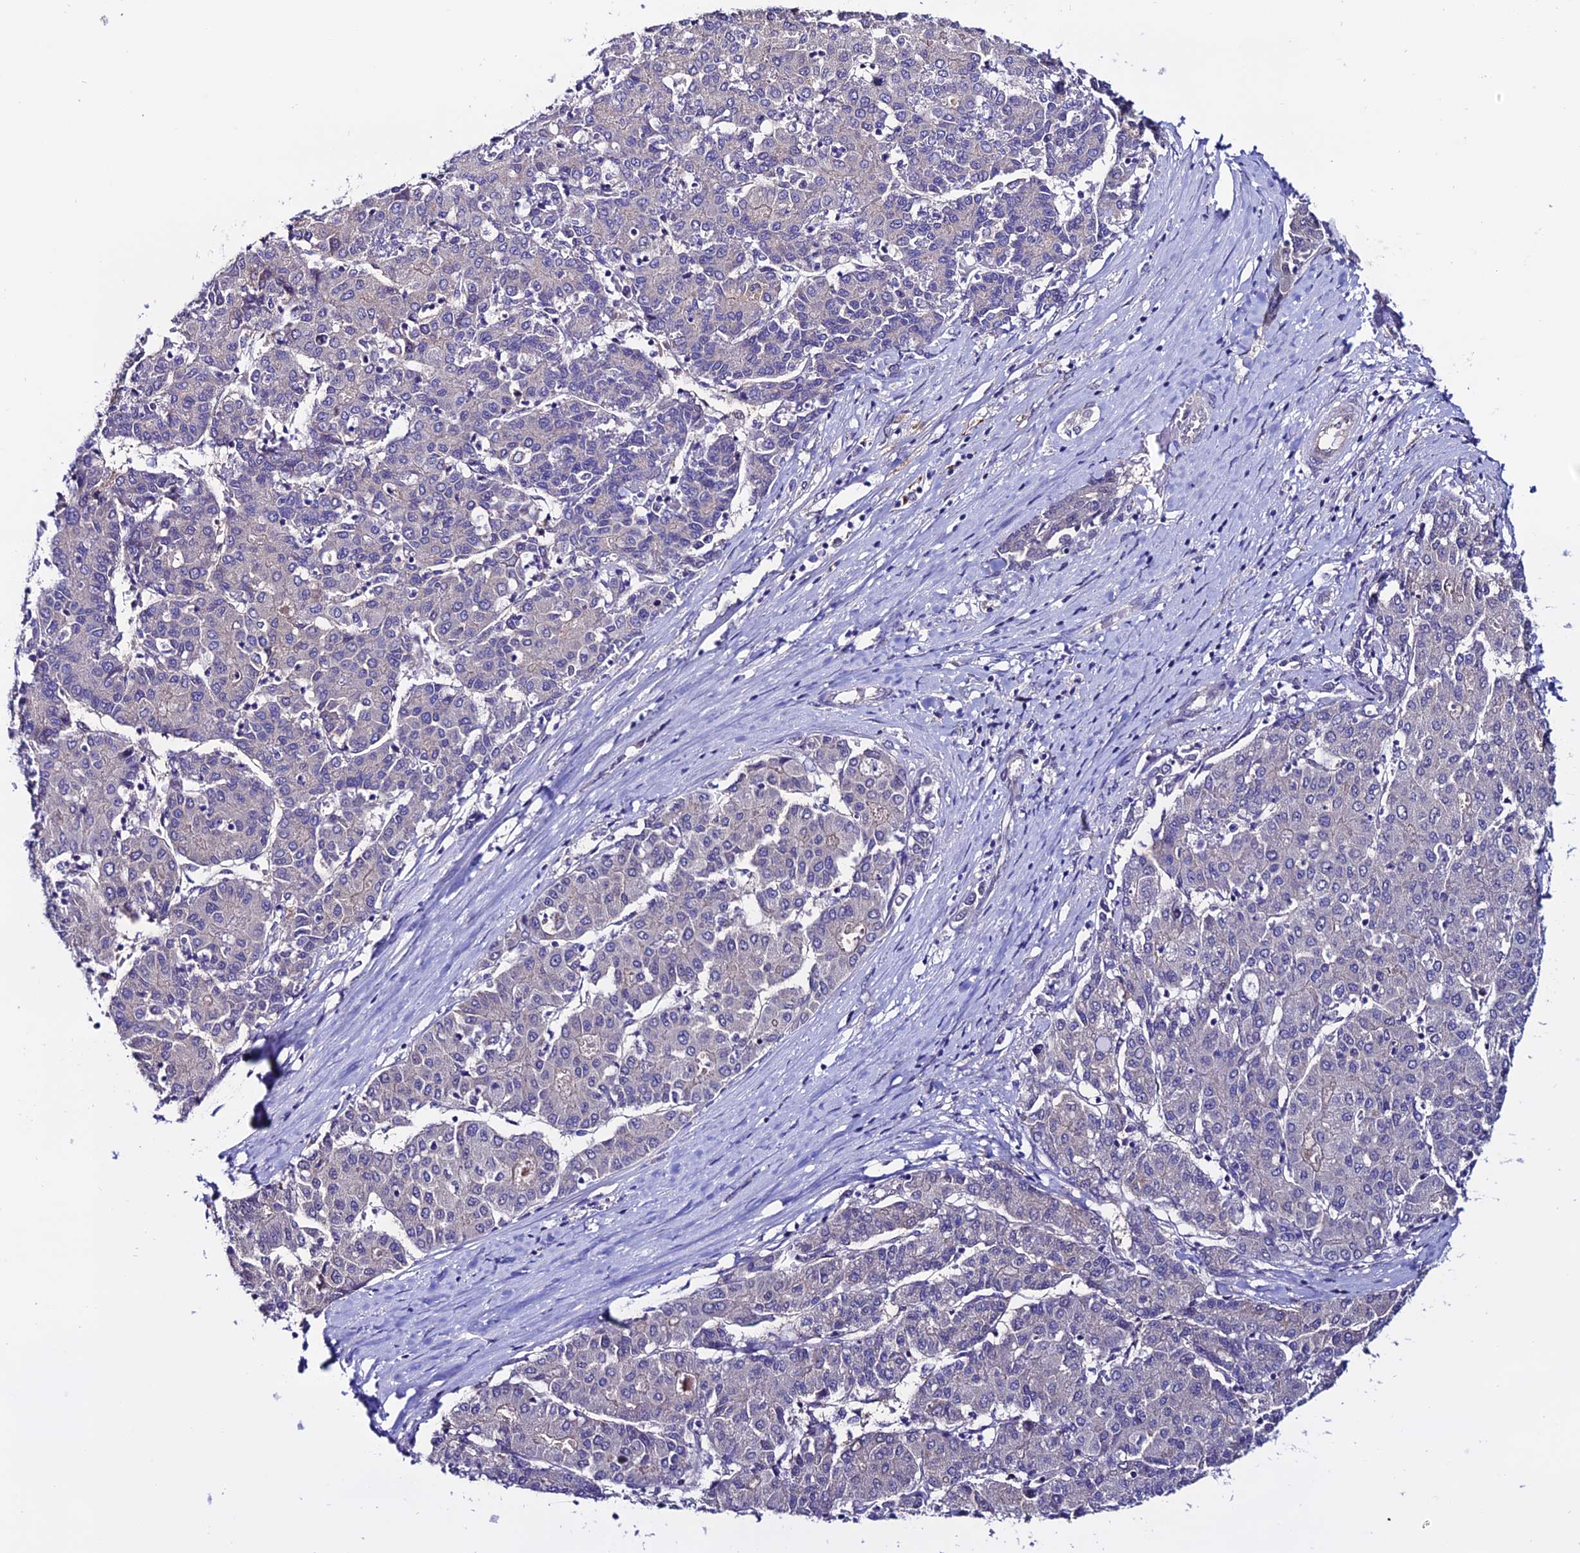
{"staining": {"intensity": "weak", "quantity": "<25%", "location": "cytoplasmic/membranous"}, "tissue": "liver cancer", "cell_type": "Tumor cells", "image_type": "cancer", "snomed": [{"axis": "morphology", "description": "Carcinoma, Hepatocellular, NOS"}, {"axis": "topography", "description": "Liver"}], "caption": "Immunohistochemistry micrograph of human liver hepatocellular carcinoma stained for a protein (brown), which exhibits no staining in tumor cells.", "gene": "FZD8", "patient": {"sex": "male", "age": 65}}